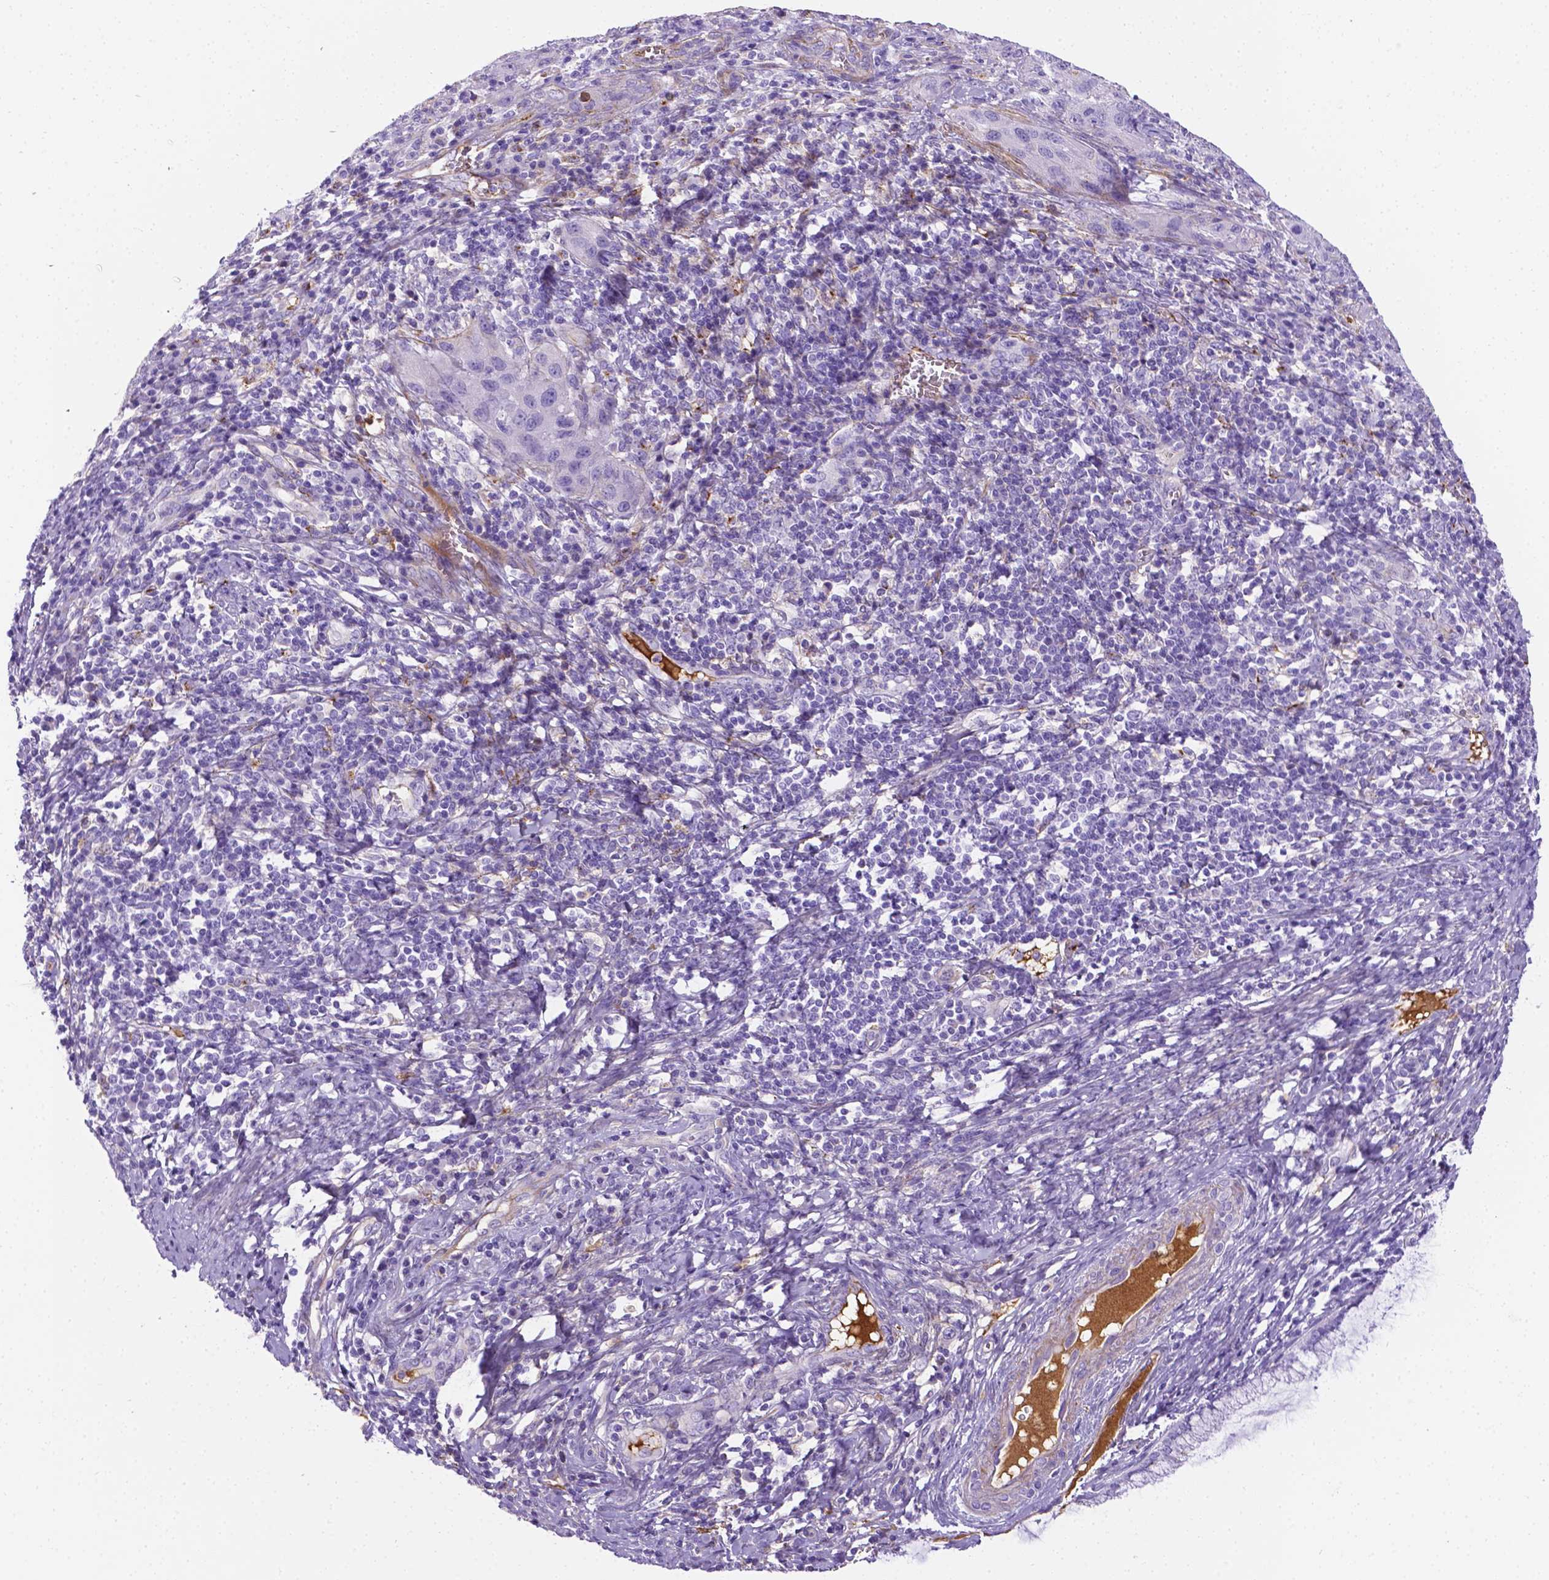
{"staining": {"intensity": "negative", "quantity": "none", "location": "none"}, "tissue": "cervical cancer", "cell_type": "Tumor cells", "image_type": "cancer", "snomed": [{"axis": "morphology", "description": "Normal tissue, NOS"}, {"axis": "morphology", "description": "Squamous cell carcinoma, NOS"}, {"axis": "topography", "description": "Cervix"}], "caption": "Photomicrograph shows no significant protein expression in tumor cells of squamous cell carcinoma (cervical). The staining is performed using DAB (3,3'-diaminobenzidine) brown chromogen with nuclei counter-stained in using hematoxylin.", "gene": "APOE", "patient": {"sex": "female", "age": 51}}